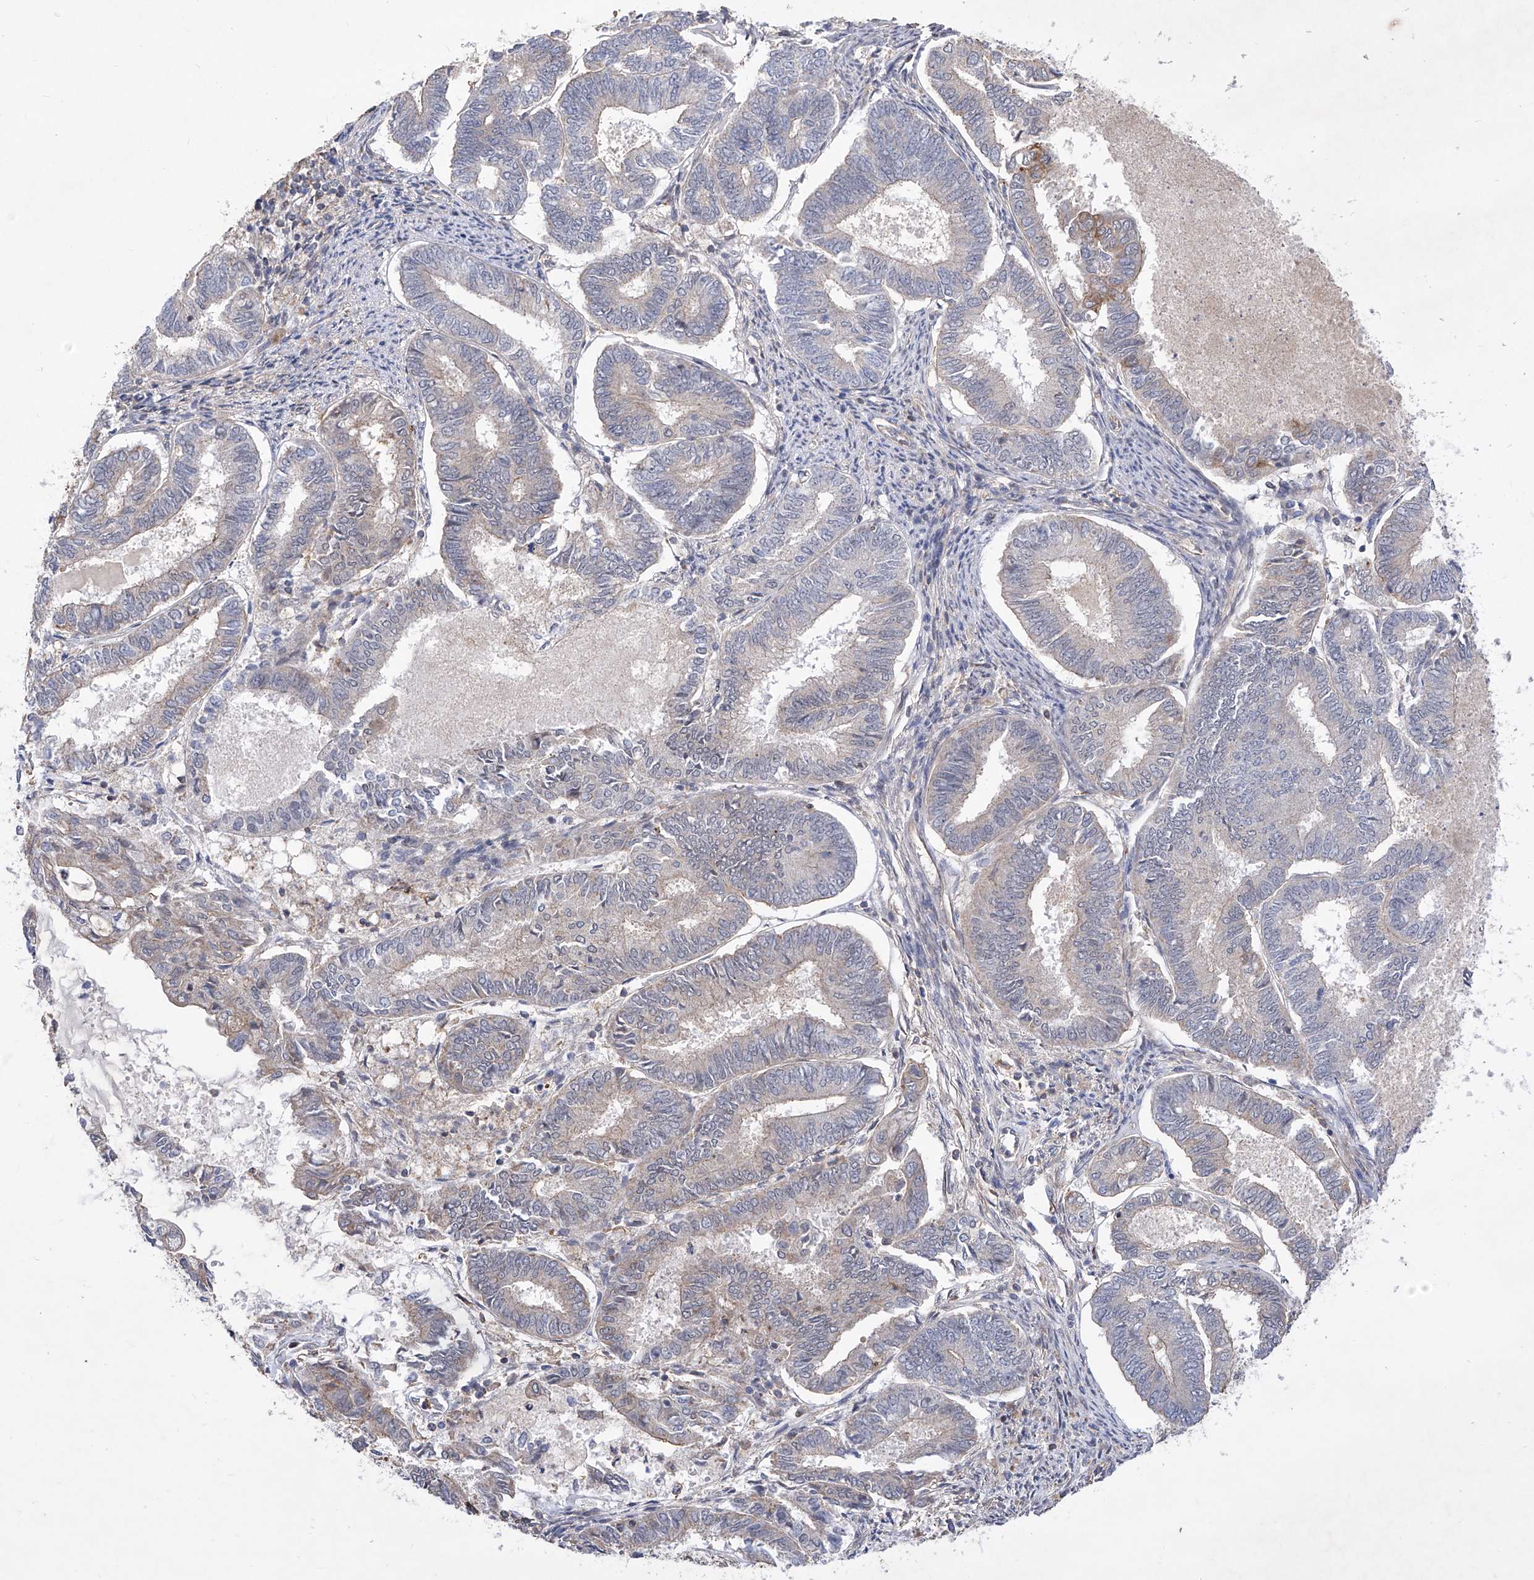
{"staining": {"intensity": "weak", "quantity": "<25%", "location": "cytoplasmic/membranous"}, "tissue": "endometrial cancer", "cell_type": "Tumor cells", "image_type": "cancer", "snomed": [{"axis": "morphology", "description": "Adenocarcinoma, NOS"}, {"axis": "topography", "description": "Endometrium"}], "caption": "IHC image of endometrial cancer stained for a protein (brown), which exhibits no positivity in tumor cells.", "gene": "KIFC2", "patient": {"sex": "female", "age": 86}}